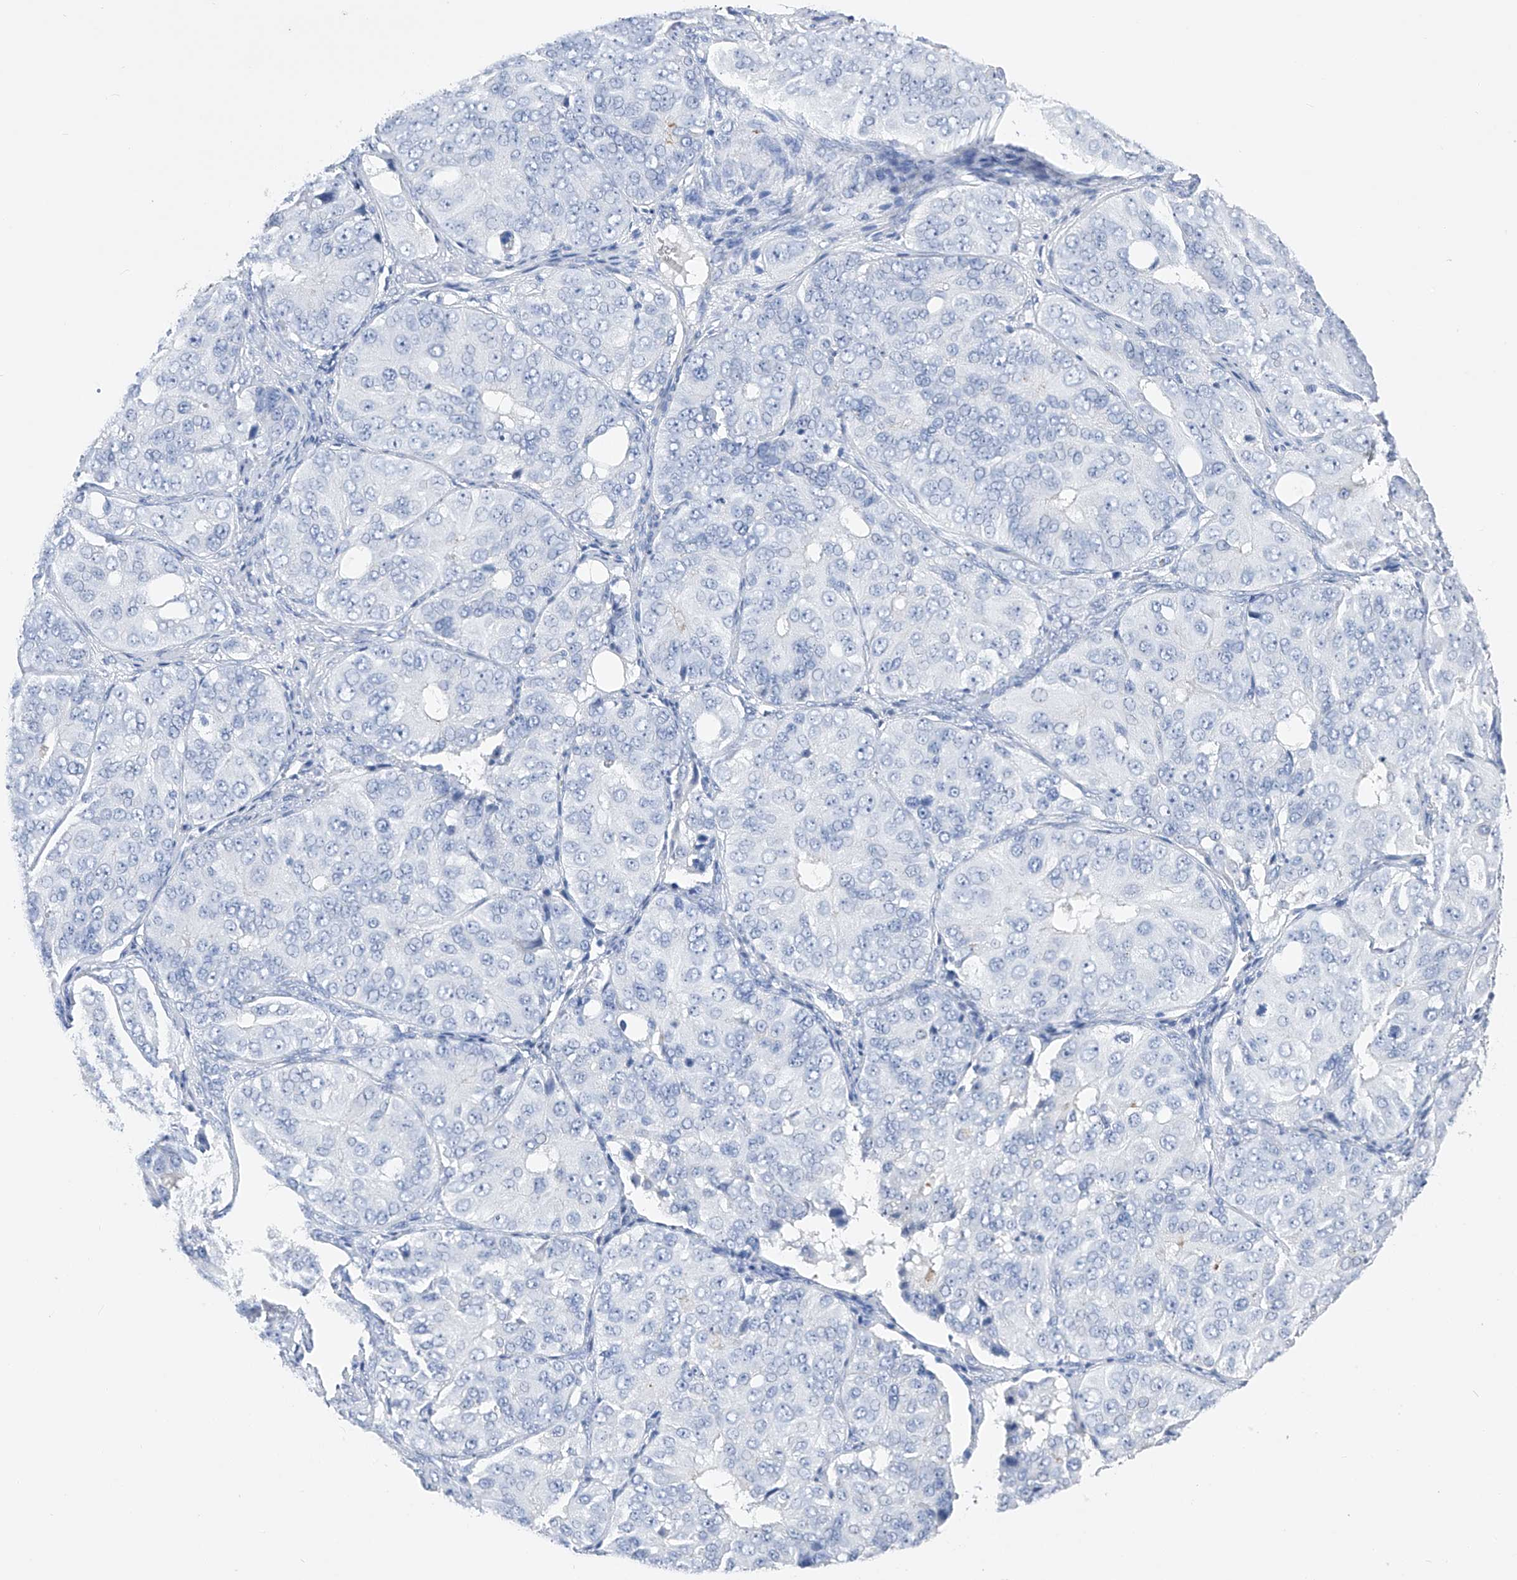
{"staining": {"intensity": "negative", "quantity": "none", "location": "none"}, "tissue": "ovarian cancer", "cell_type": "Tumor cells", "image_type": "cancer", "snomed": [{"axis": "morphology", "description": "Carcinoma, endometroid"}, {"axis": "topography", "description": "Ovary"}], "caption": "This micrograph is of ovarian cancer (endometroid carcinoma) stained with immunohistochemistry (IHC) to label a protein in brown with the nuclei are counter-stained blue. There is no positivity in tumor cells. (Stains: DAB immunohistochemistry with hematoxylin counter stain, Microscopy: brightfield microscopy at high magnification).", "gene": "ADRA1A", "patient": {"sex": "female", "age": 51}}